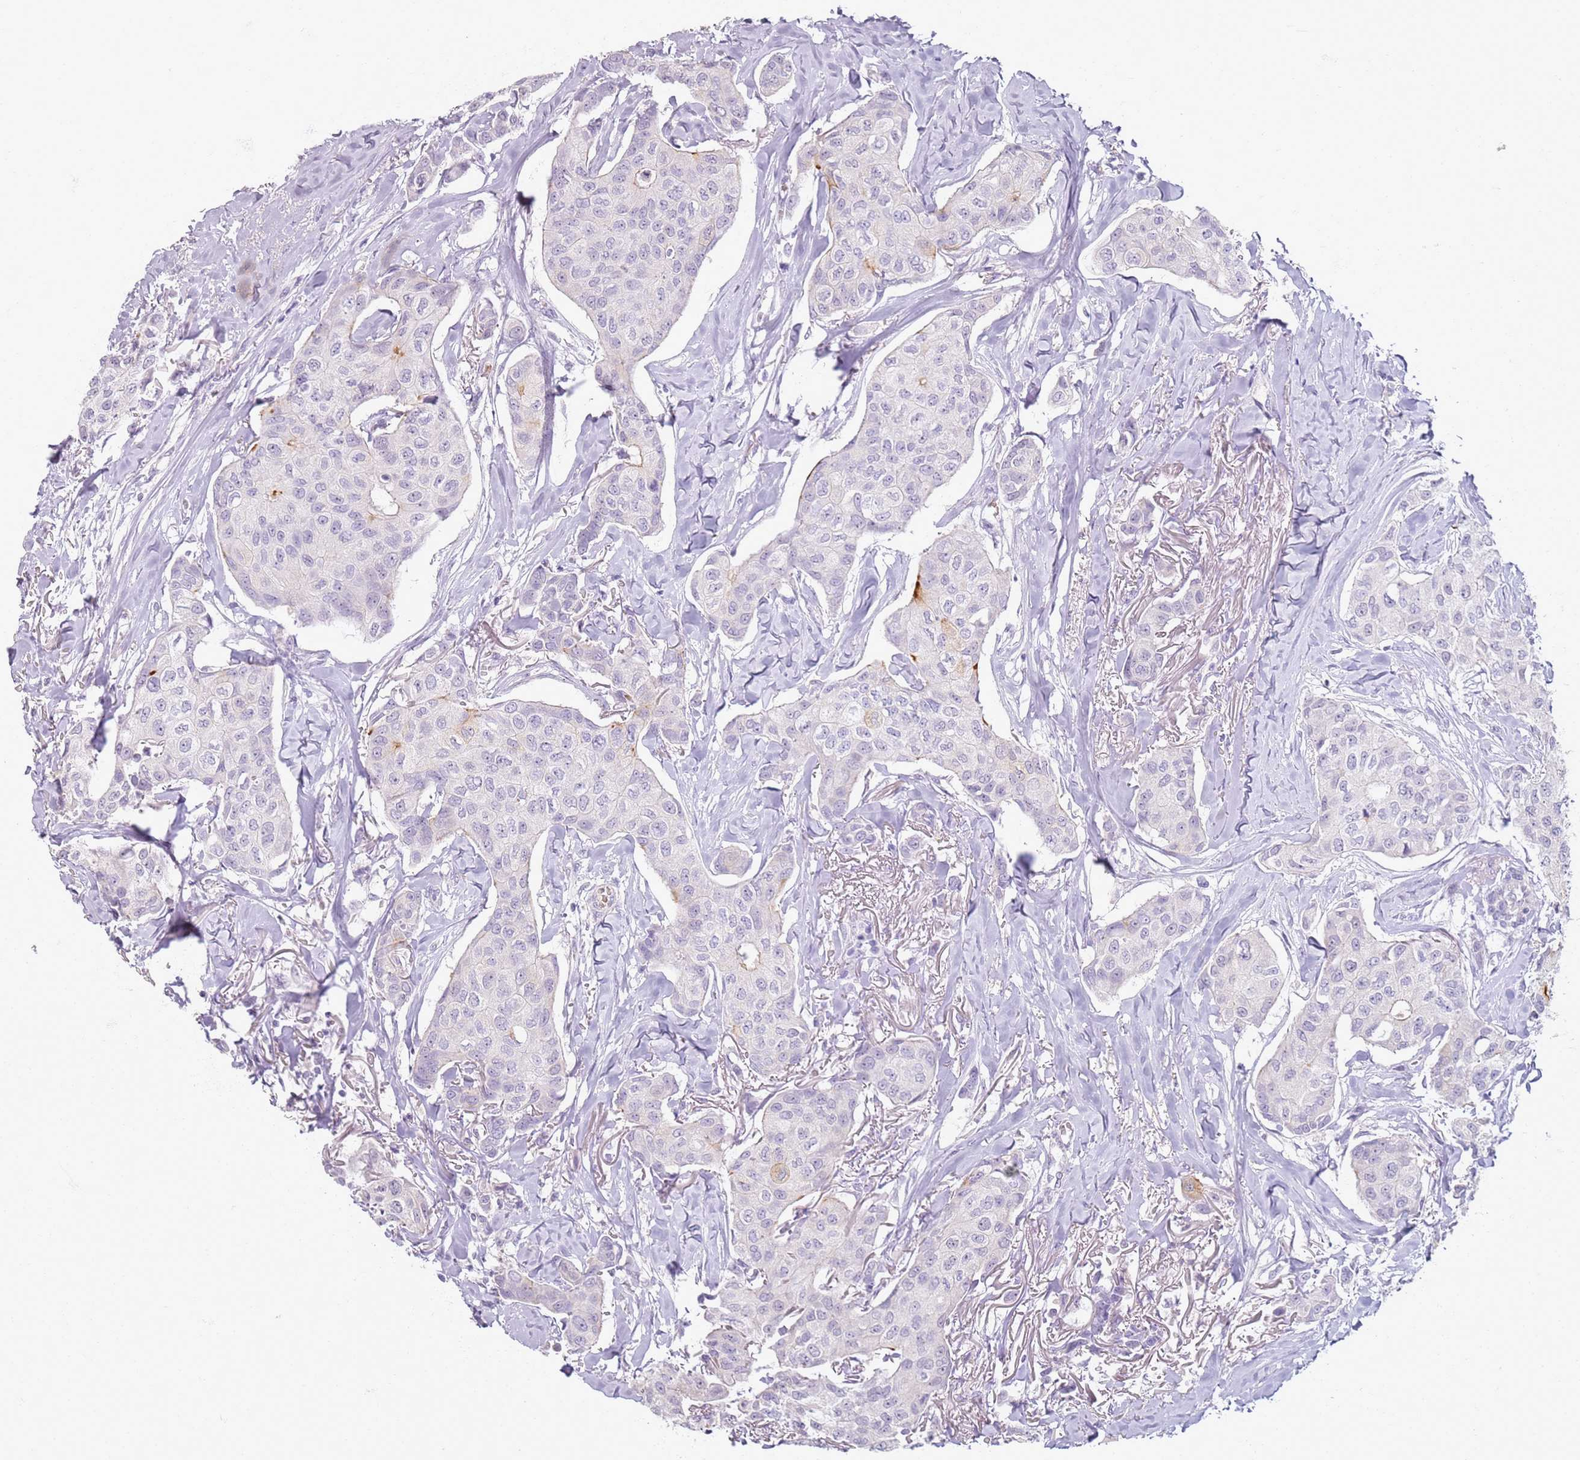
{"staining": {"intensity": "negative", "quantity": "none", "location": "none"}, "tissue": "breast cancer", "cell_type": "Tumor cells", "image_type": "cancer", "snomed": [{"axis": "morphology", "description": "Duct carcinoma"}, {"axis": "topography", "description": "Breast"}], "caption": "High magnification brightfield microscopy of breast cancer (intraductal carcinoma) stained with DAB (brown) and counterstained with hematoxylin (blue): tumor cells show no significant expression.", "gene": "CD40LG", "patient": {"sex": "female", "age": 80}}